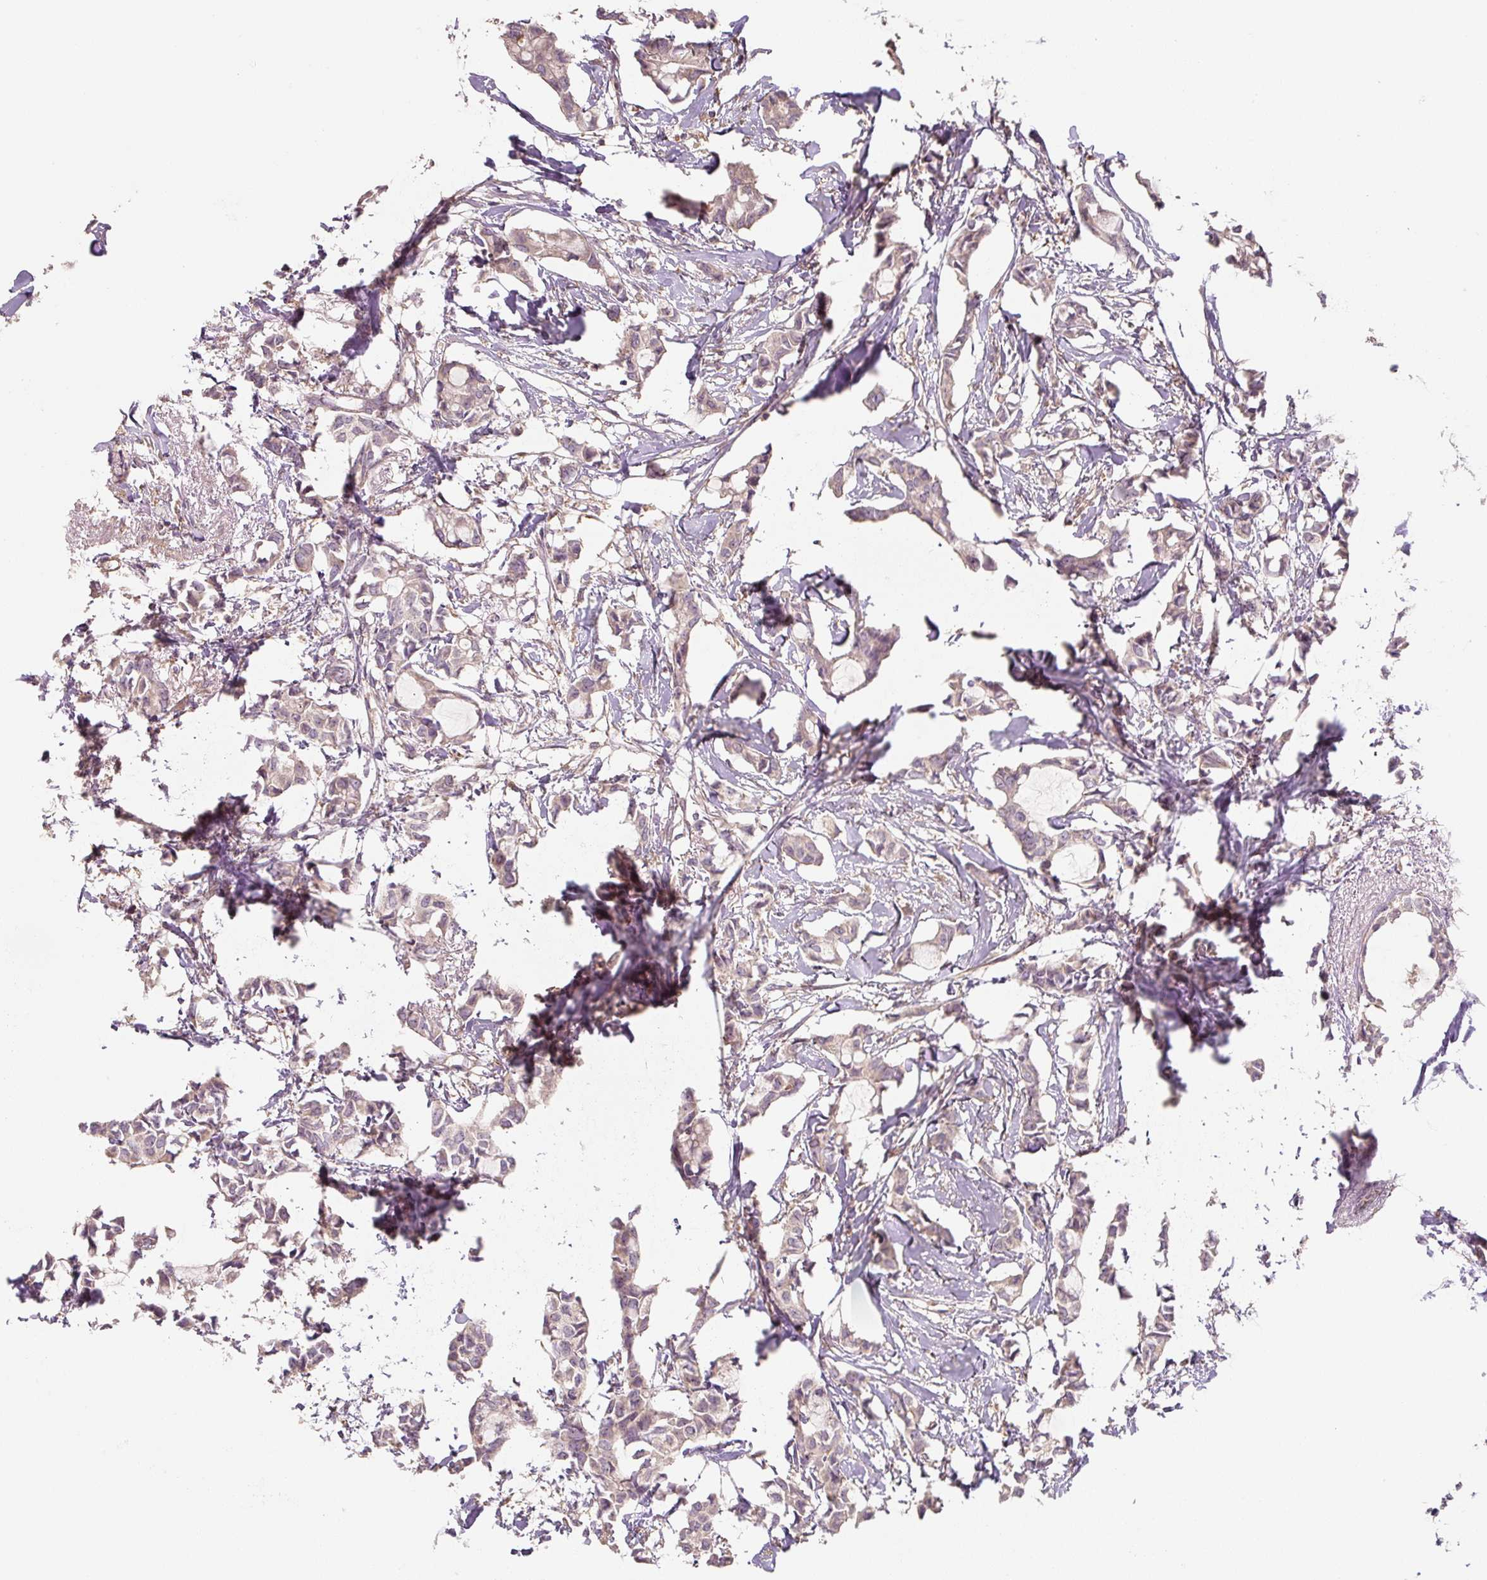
{"staining": {"intensity": "weak", "quantity": "25%-75%", "location": "cytoplasmic/membranous"}, "tissue": "breast cancer", "cell_type": "Tumor cells", "image_type": "cancer", "snomed": [{"axis": "morphology", "description": "Duct carcinoma"}, {"axis": "topography", "description": "Breast"}], "caption": "Weak cytoplasmic/membranous protein expression is identified in approximately 25%-75% of tumor cells in breast cancer.", "gene": "C2orf73", "patient": {"sex": "female", "age": 73}}